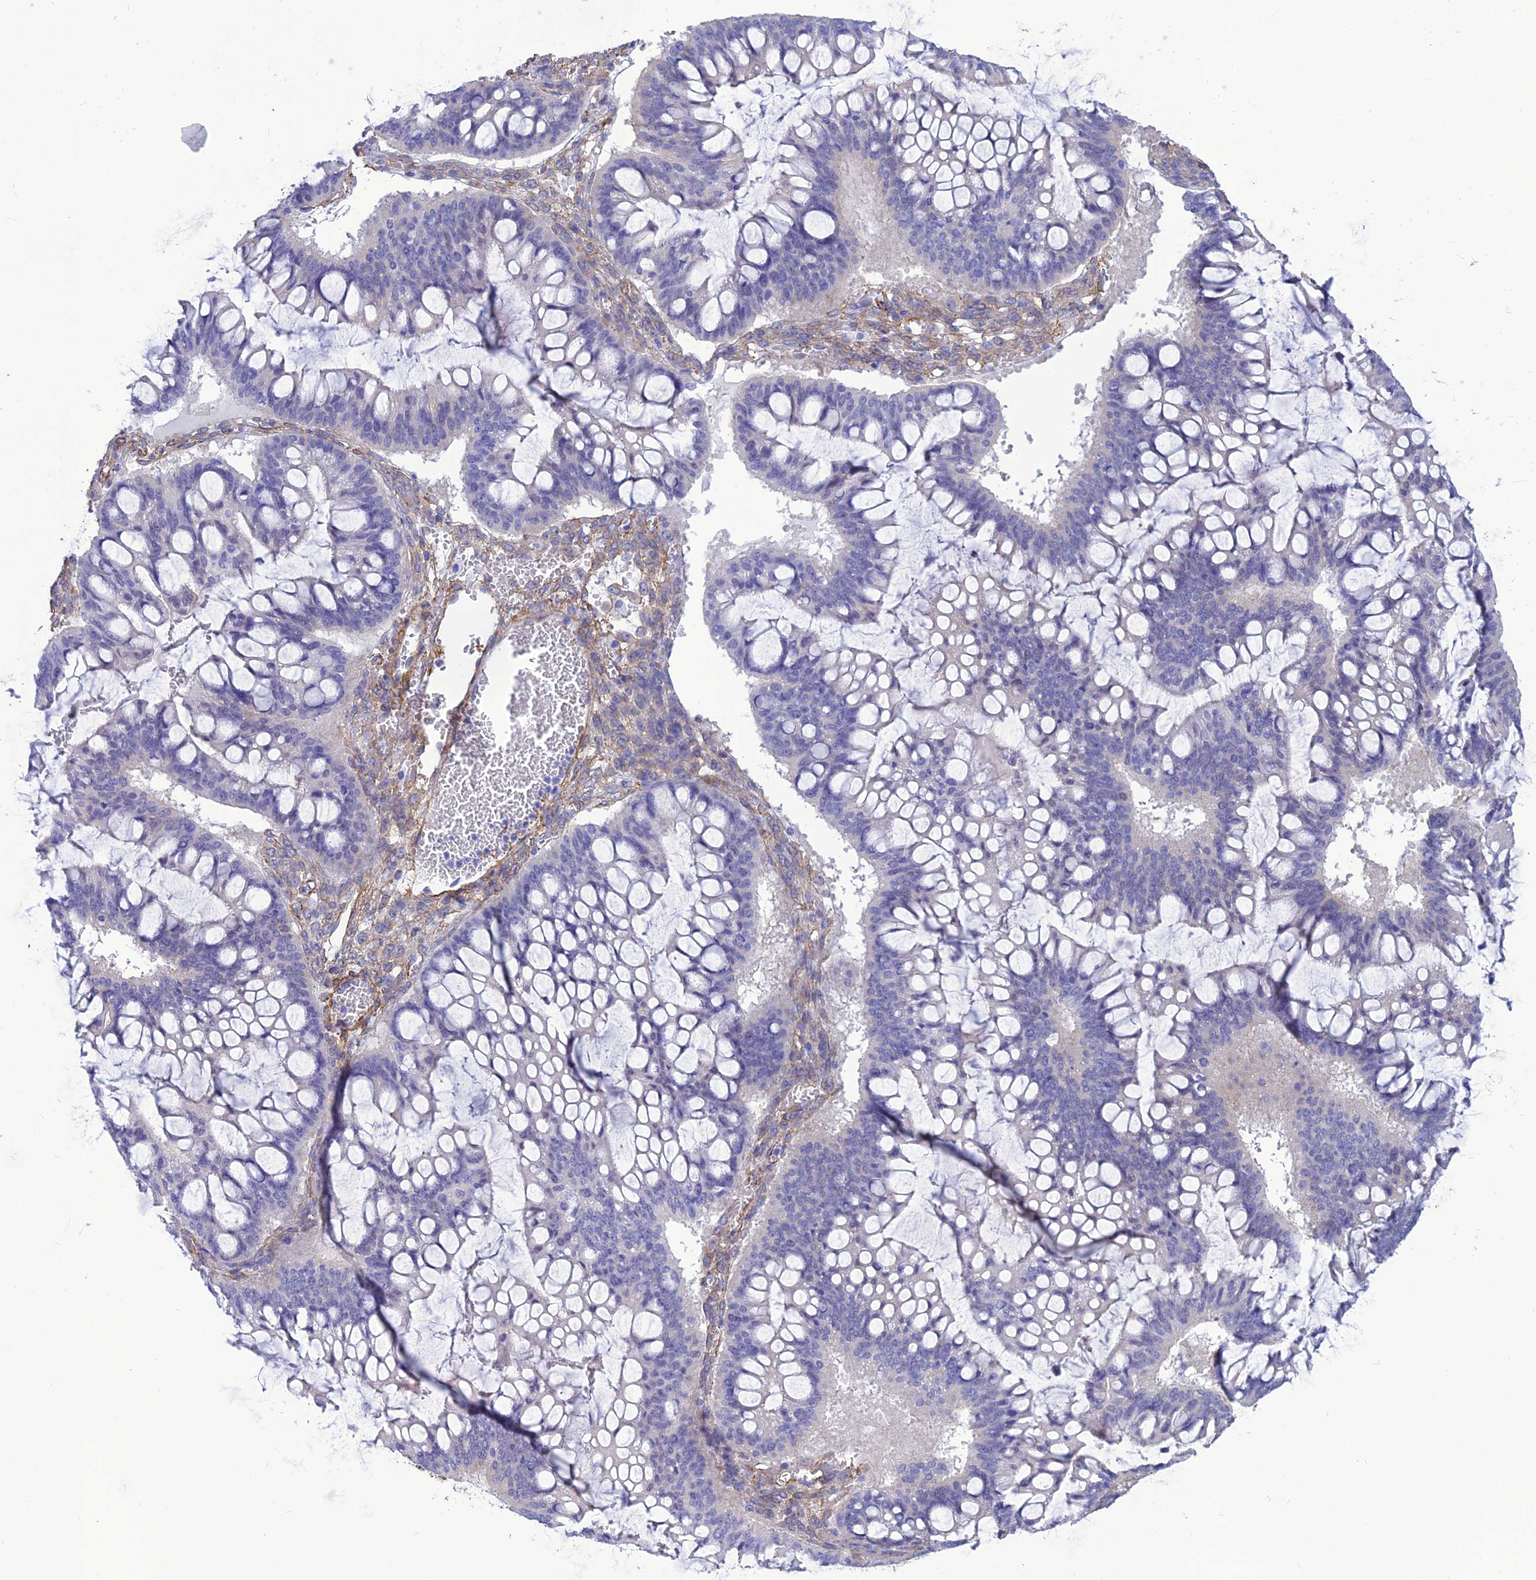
{"staining": {"intensity": "negative", "quantity": "none", "location": "none"}, "tissue": "ovarian cancer", "cell_type": "Tumor cells", "image_type": "cancer", "snomed": [{"axis": "morphology", "description": "Cystadenocarcinoma, mucinous, NOS"}, {"axis": "topography", "description": "Ovary"}], "caption": "Micrograph shows no significant protein expression in tumor cells of ovarian mucinous cystadenocarcinoma.", "gene": "NKD1", "patient": {"sex": "female", "age": 73}}